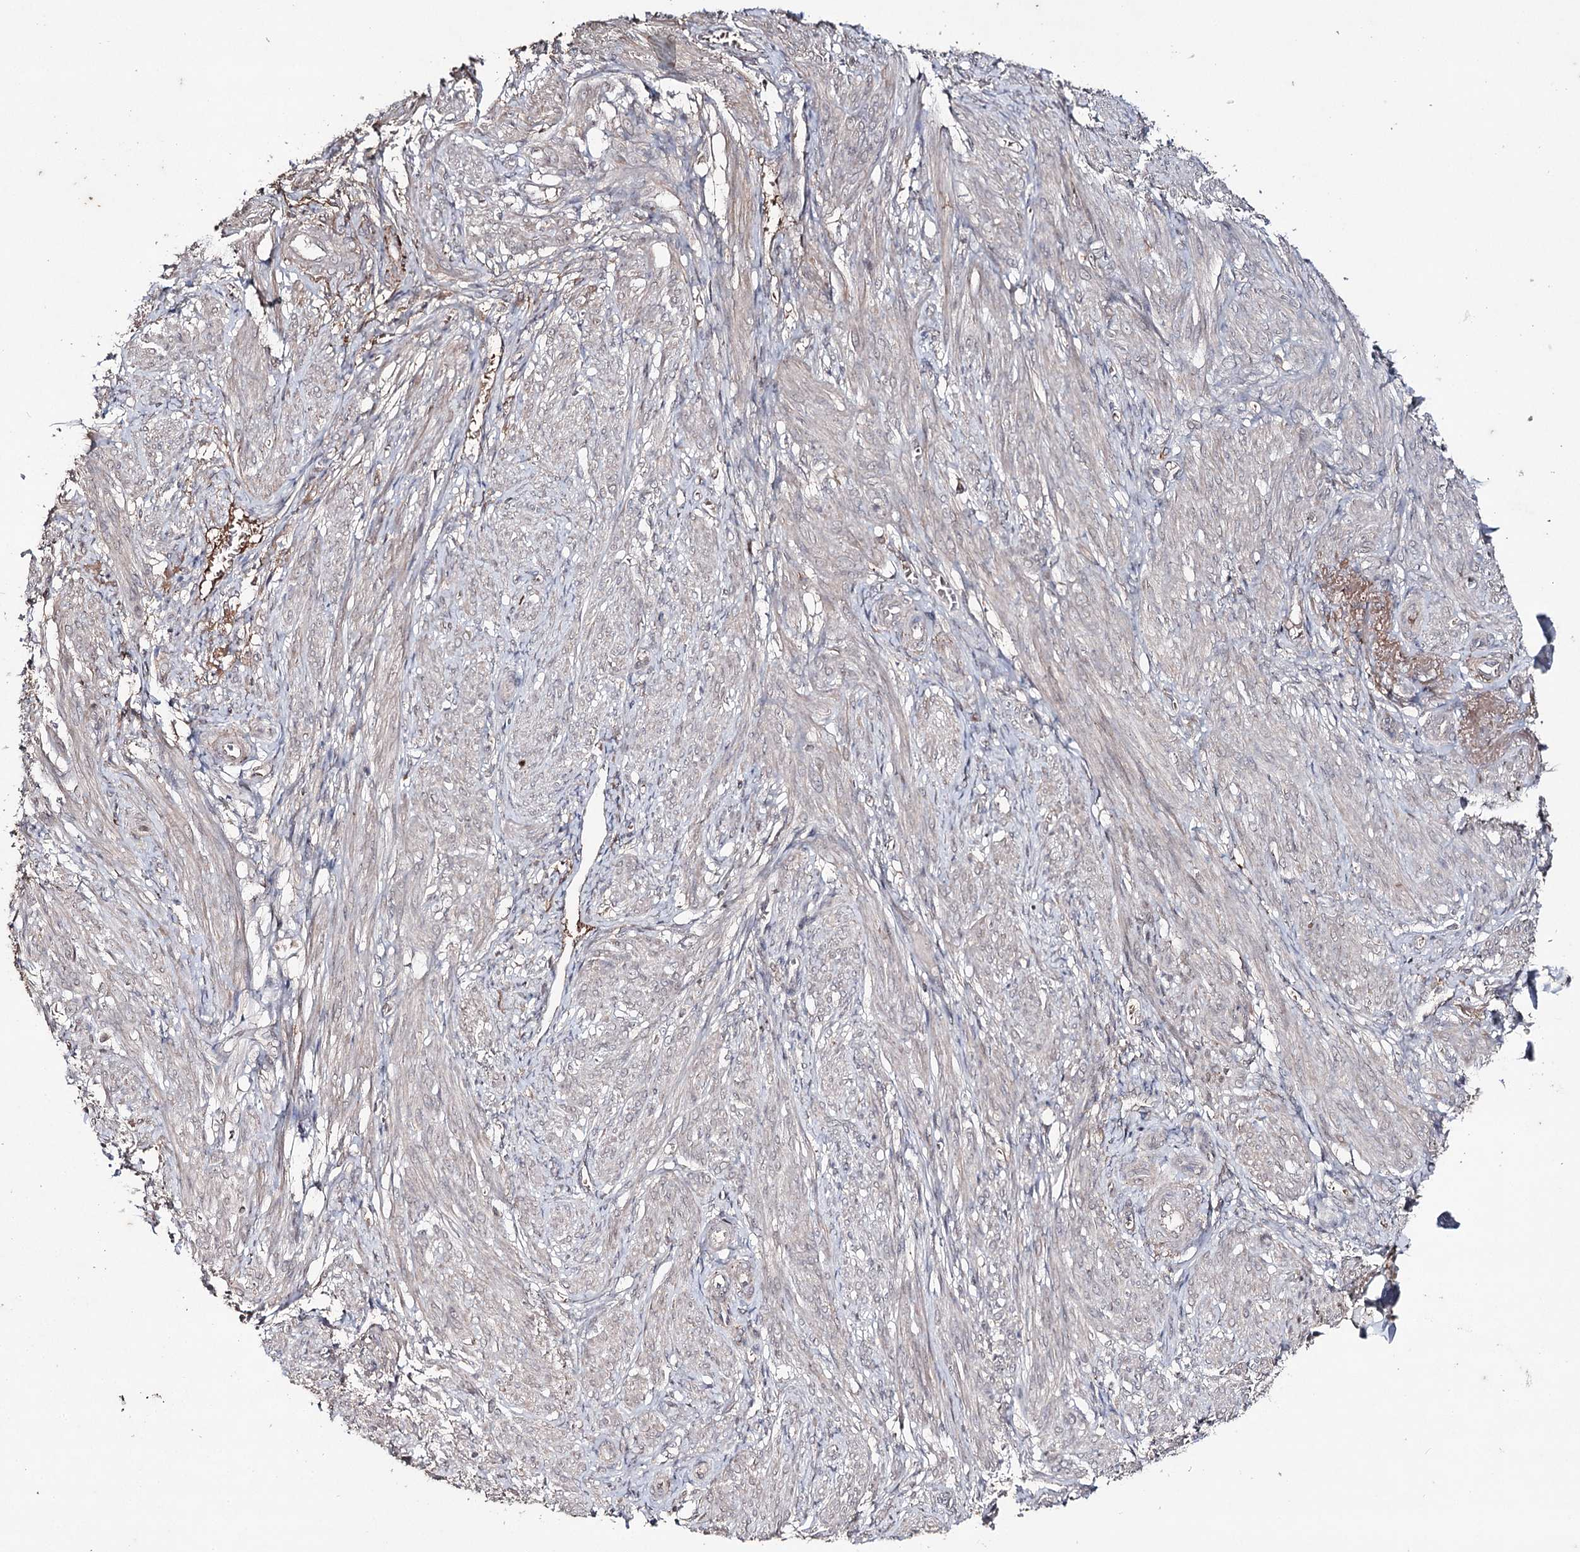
{"staining": {"intensity": "negative", "quantity": "none", "location": "none"}, "tissue": "smooth muscle", "cell_type": "Smooth muscle cells", "image_type": "normal", "snomed": [{"axis": "morphology", "description": "Normal tissue, NOS"}, {"axis": "topography", "description": "Smooth muscle"}], "caption": "Micrograph shows no significant protein expression in smooth muscle cells of unremarkable smooth muscle. The staining is performed using DAB brown chromogen with nuclei counter-stained in using hematoxylin.", "gene": "SYNGR3", "patient": {"sex": "female", "age": 39}}